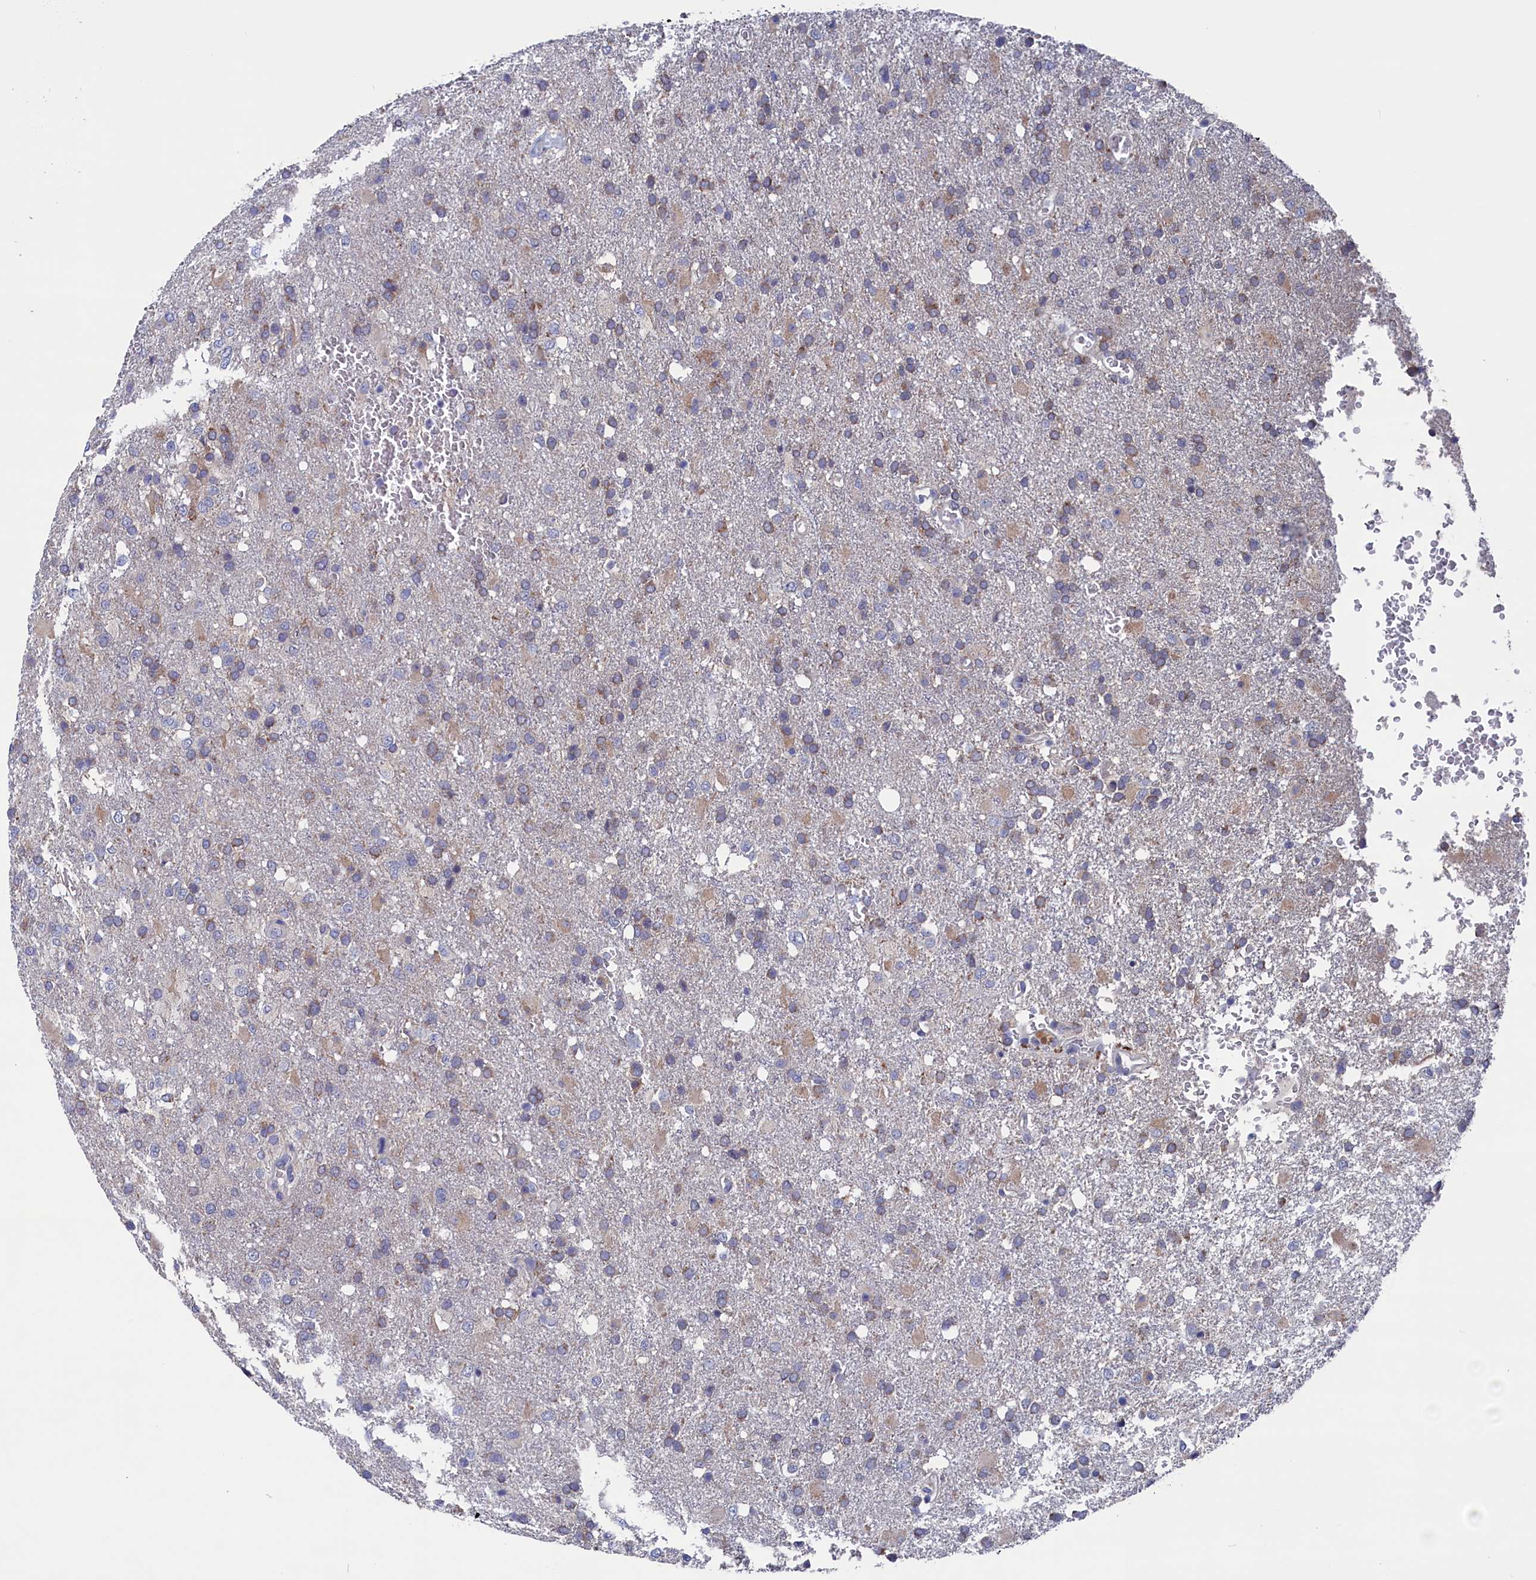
{"staining": {"intensity": "weak", "quantity": "25%-75%", "location": "cytoplasmic/membranous"}, "tissue": "glioma", "cell_type": "Tumor cells", "image_type": "cancer", "snomed": [{"axis": "morphology", "description": "Glioma, malignant, High grade"}, {"axis": "topography", "description": "Brain"}], "caption": "This is a micrograph of immunohistochemistry (IHC) staining of glioma, which shows weak staining in the cytoplasmic/membranous of tumor cells.", "gene": "SPATA13", "patient": {"sex": "female", "age": 74}}